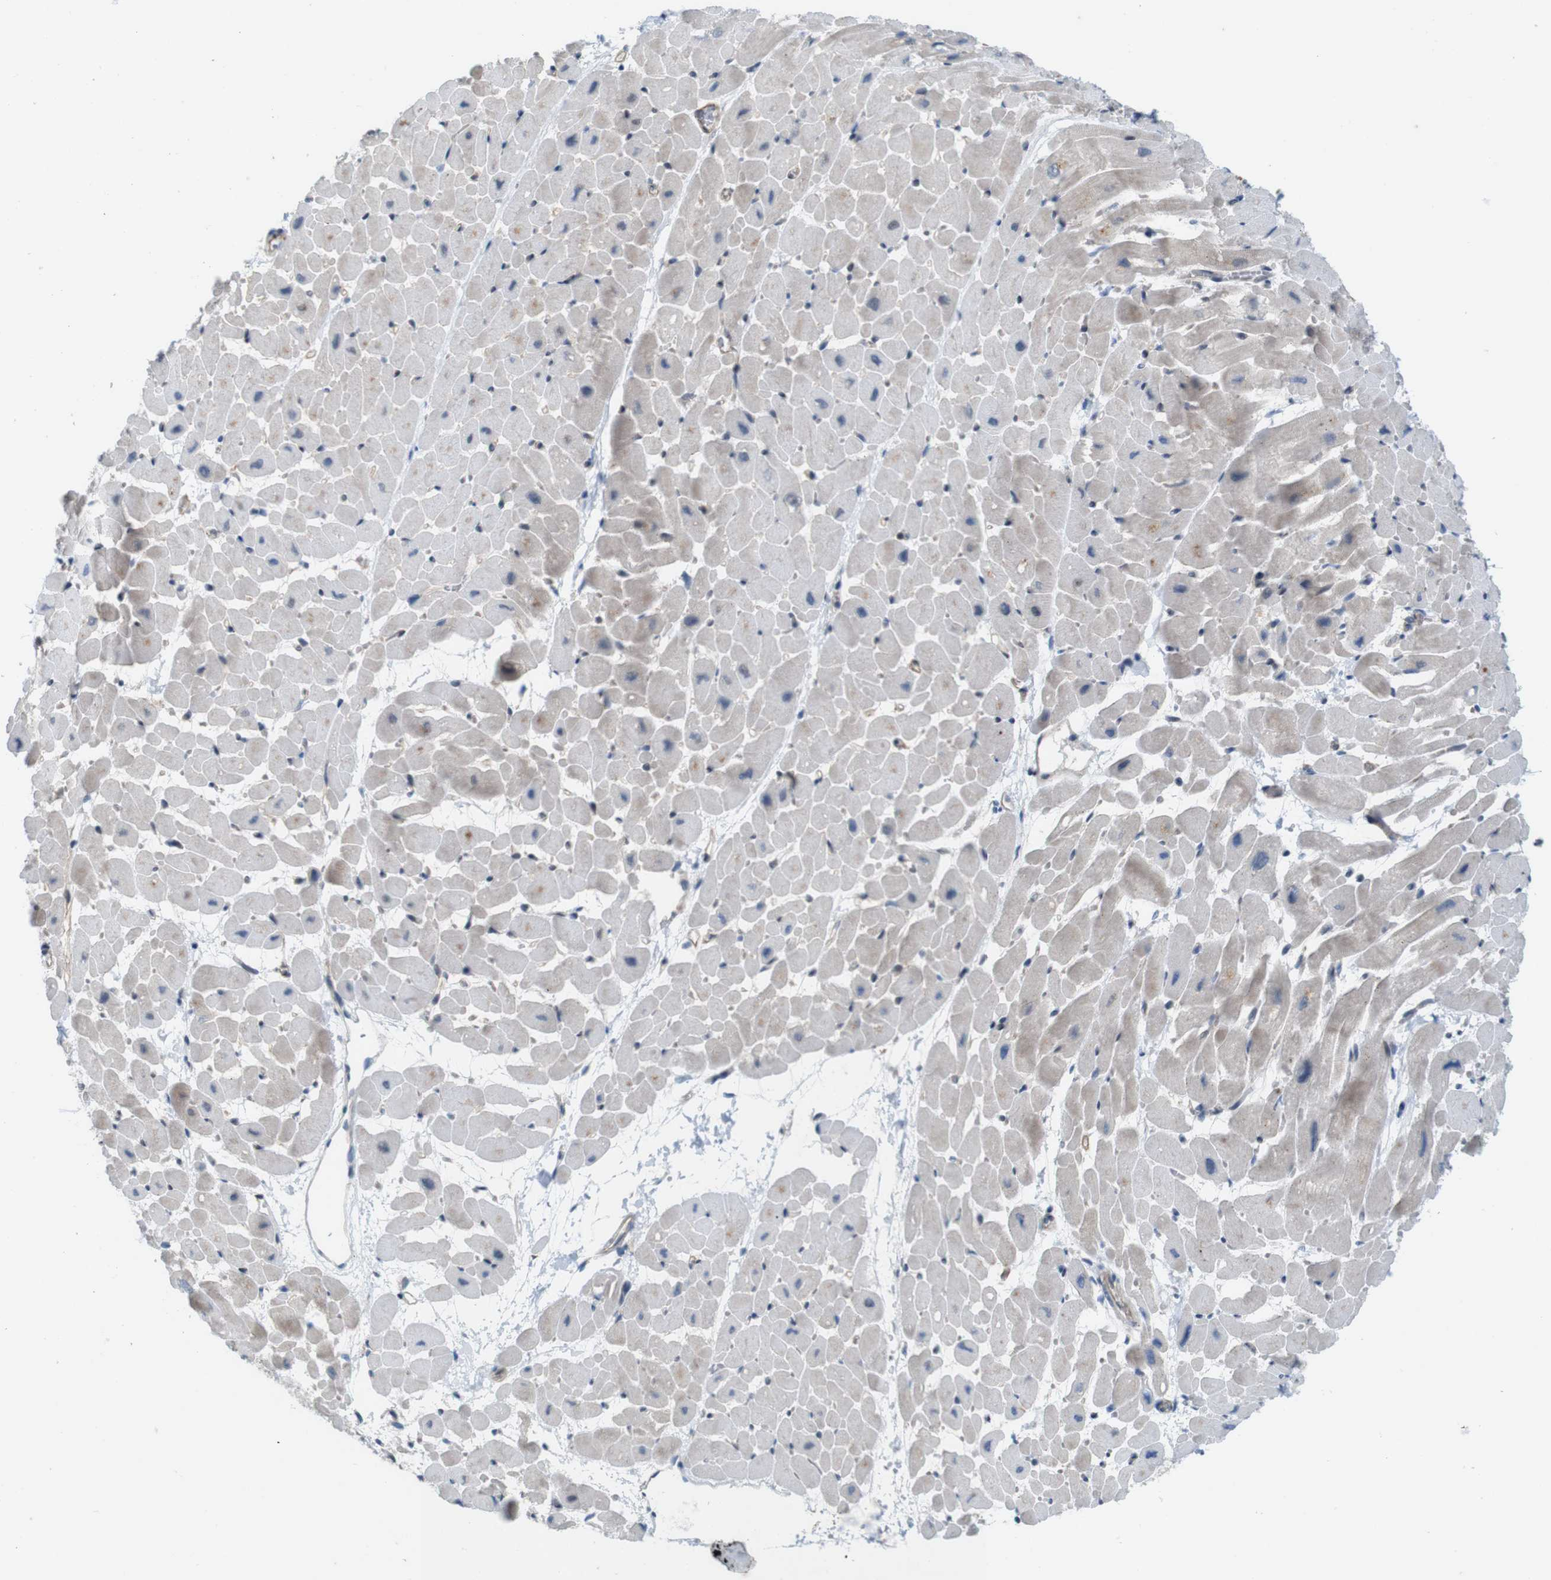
{"staining": {"intensity": "moderate", "quantity": "25%-75%", "location": "cytoplasmic/membranous"}, "tissue": "heart muscle", "cell_type": "Cardiomyocytes", "image_type": "normal", "snomed": [{"axis": "morphology", "description": "Normal tissue, NOS"}, {"axis": "topography", "description": "Heart"}], "caption": "High-power microscopy captured an IHC photomicrograph of normal heart muscle, revealing moderate cytoplasmic/membranous positivity in about 25%-75% of cardiomyocytes. (brown staining indicates protein expression, while blue staining denotes nuclei).", "gene": "SKI", "patient": {"sex": "male", "age": 45}}